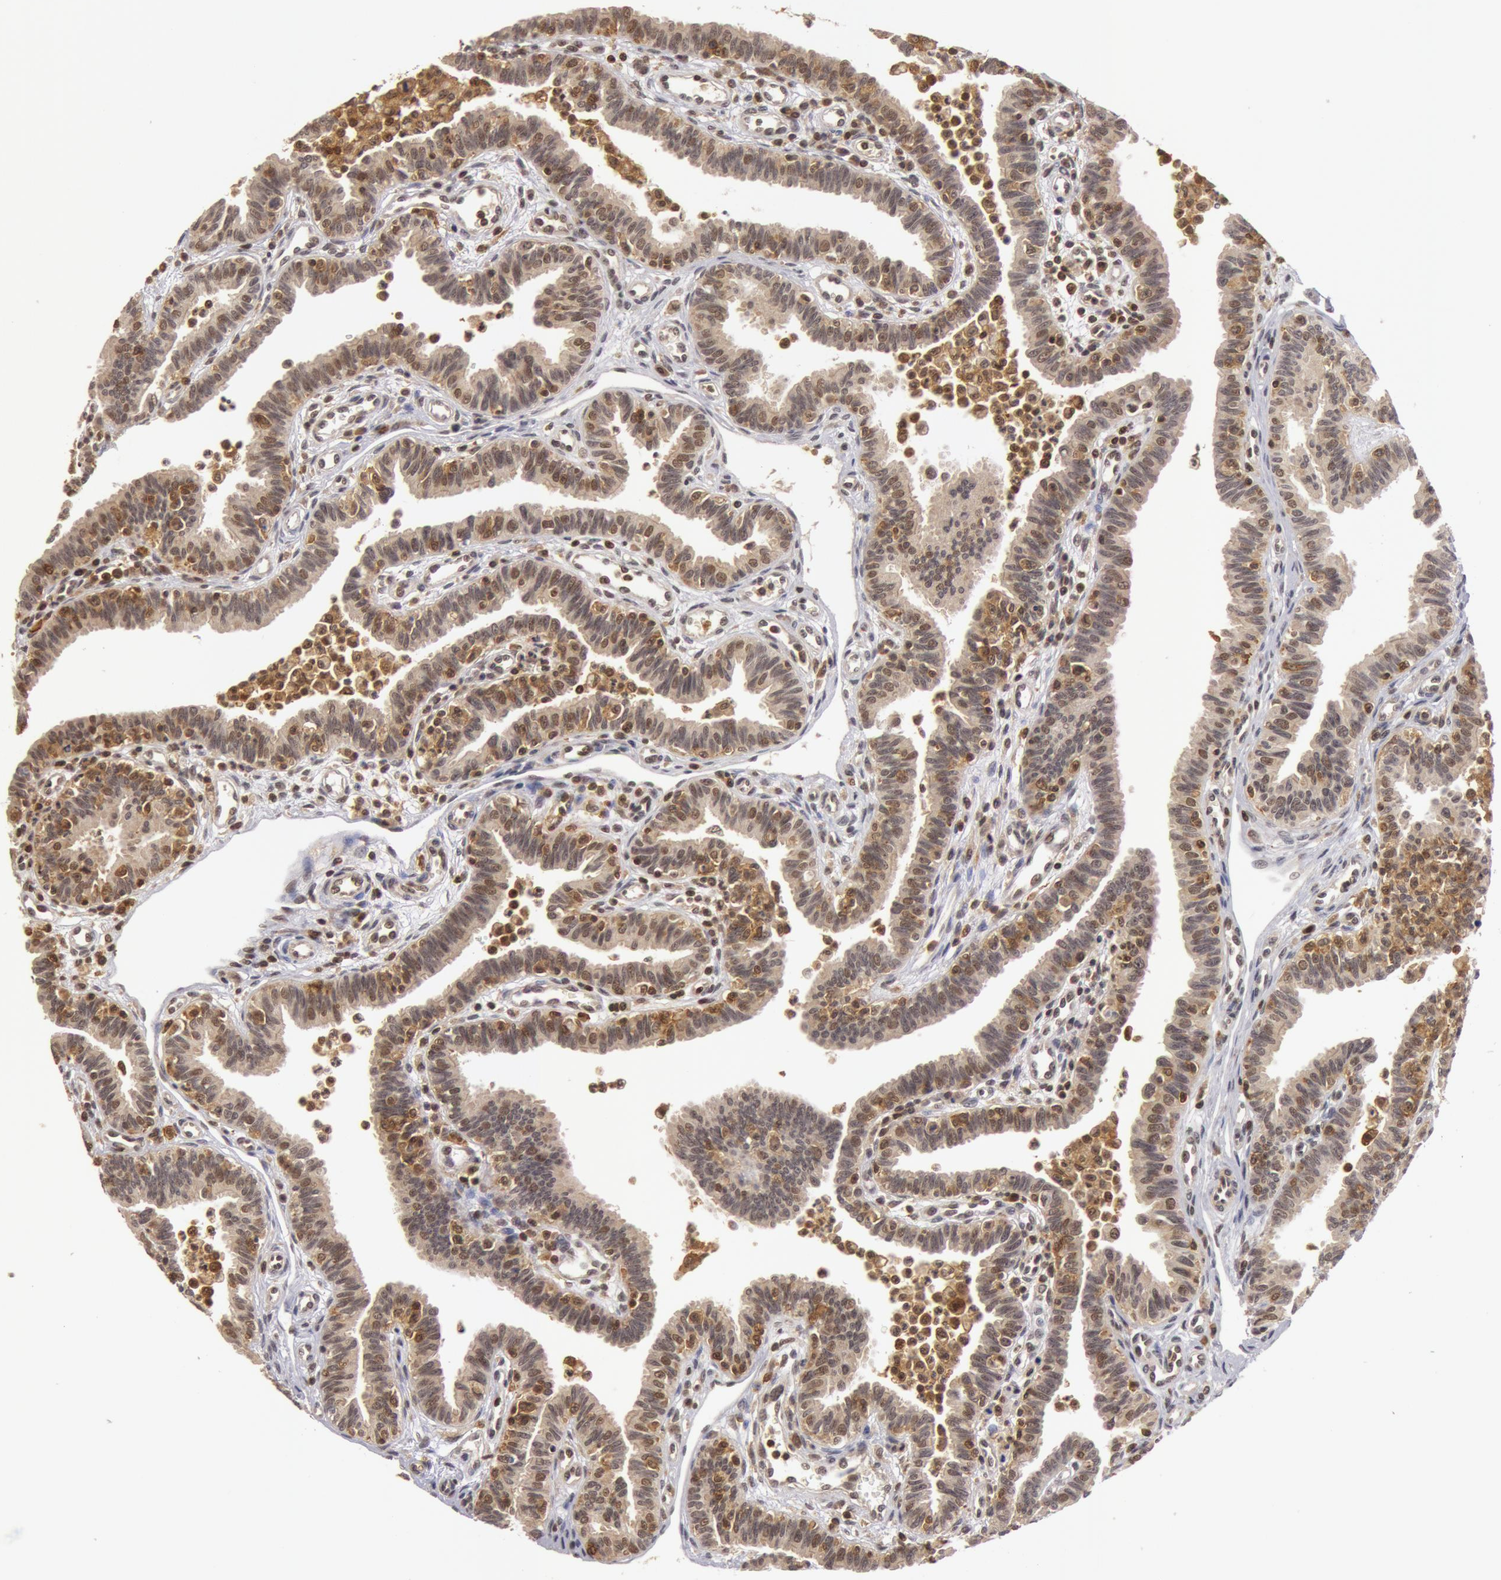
{"staining": {"intensity": "weak", "quantity": "25%-75%", "location": "nuclear"}, "tissue": "fallopian tube", "cell_type": "Glandular cells", "image_type": "normal", "snomed": [{"axis": "morphology", "description": "Normal tissue, NOS"}, {"axis": "topography", "description": "Fallopian tube"}], "caption": "Fallopian tube was stained to show a protein in brown. There is low levels of weak nuclear expression in about 25%-75% of glandular cells.", "gene": "ZNF350", "patient": {"sex": "female", "age": 36}}